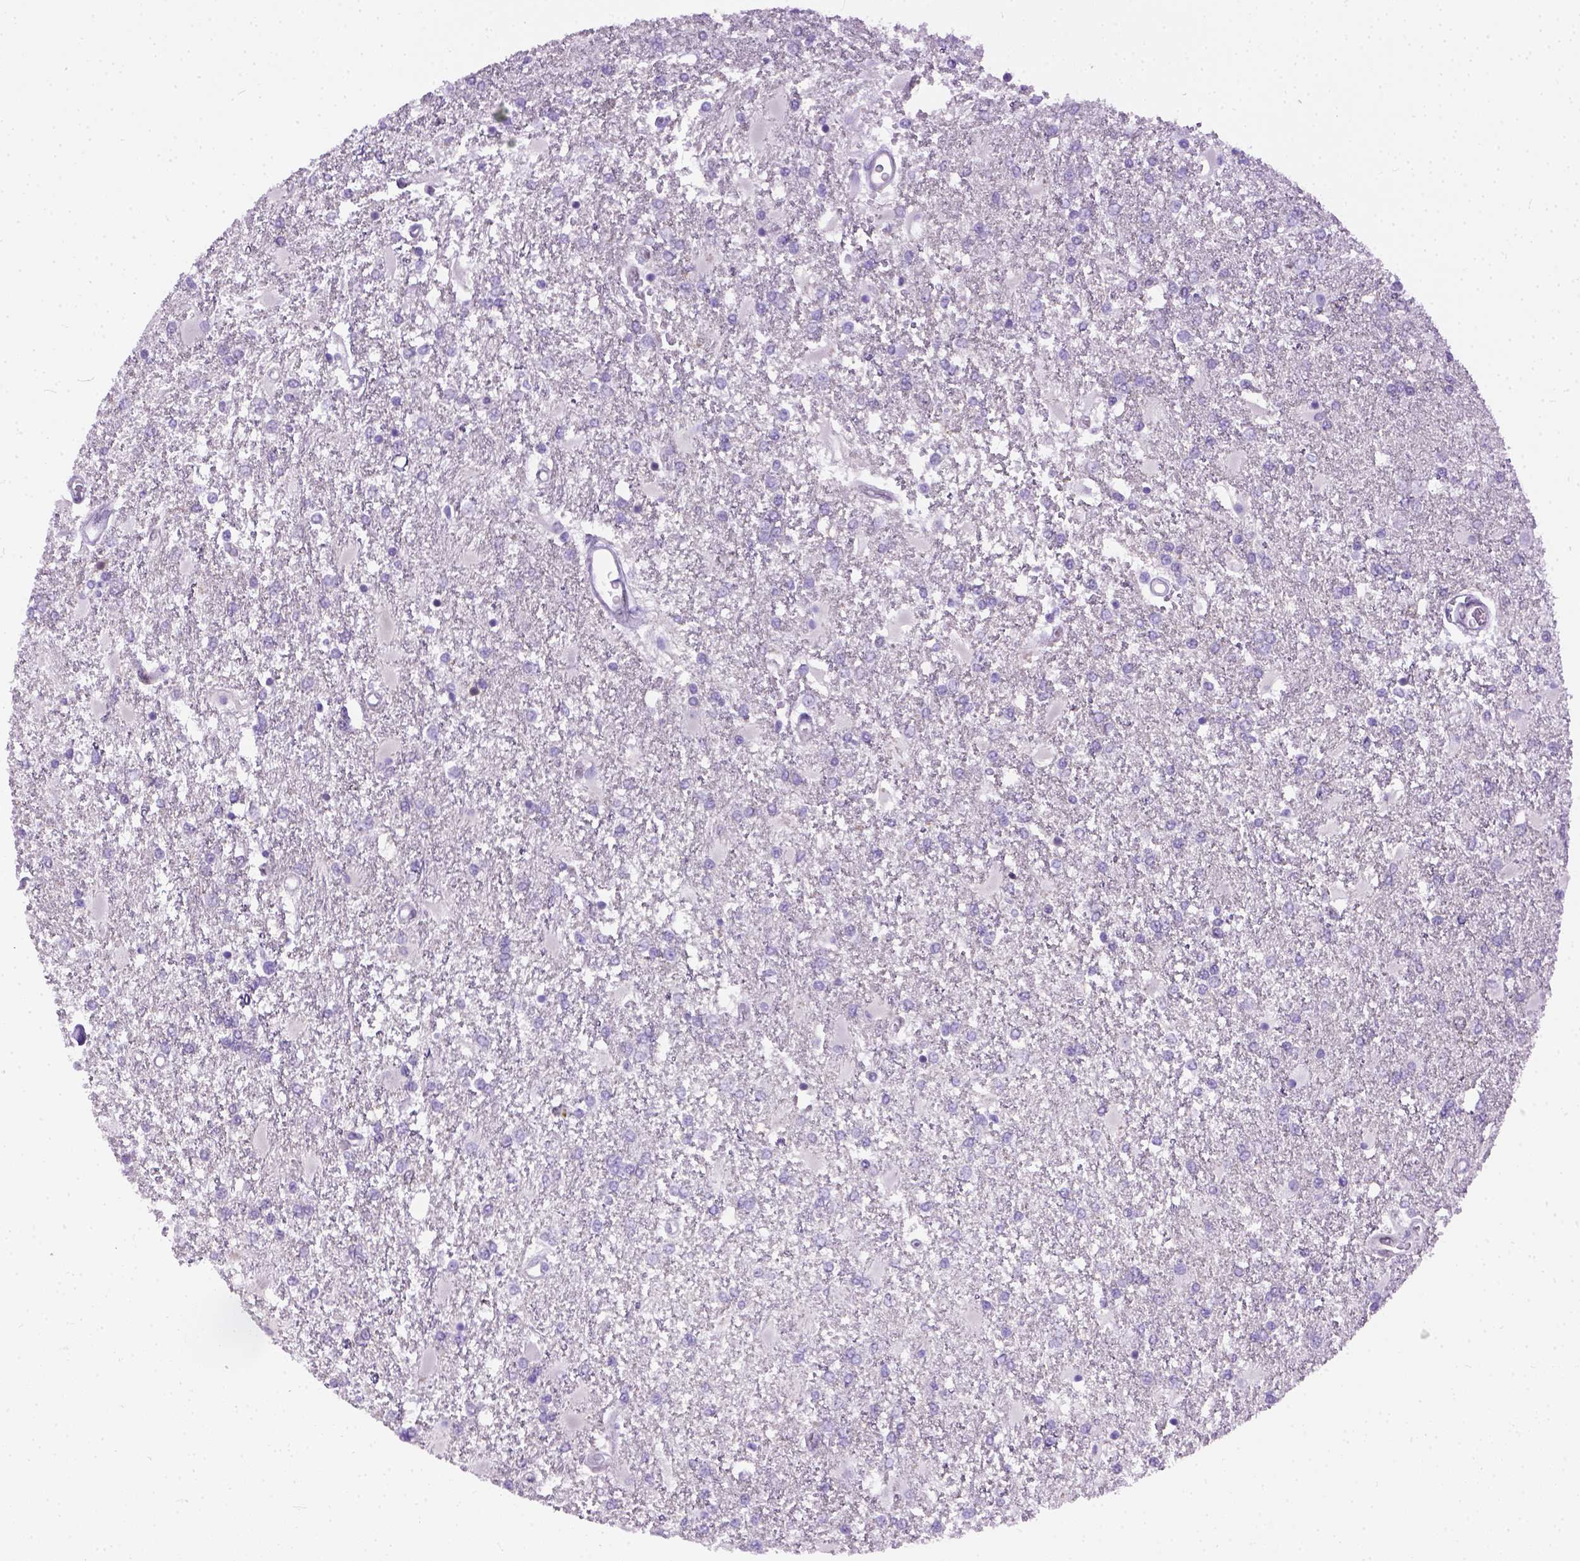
{"staining": {"intensity": "negative", "quantity": "none", "location": "none"}, "tissue": "glioma", "cell_type": "Tumor cells", "image_type": "cancer", "snomed": [{"axis": "morphology", "description": "Glioma, malignant, High grade"}, {"axis": "topography", "description": "Cerebral cortex"}], "caption": "An immunohistochemistry photomicrograph of malignant high-grade glioma is shown. There is no staining in tumor cells of malignant high-grade glioma. (Stains: DAB IHC with hematoxylin counter stain, Microscopy: brightfield microscopy at high magnification).", "gene": "FAM184B", "patient": {"sex": "male", "age": 79}}